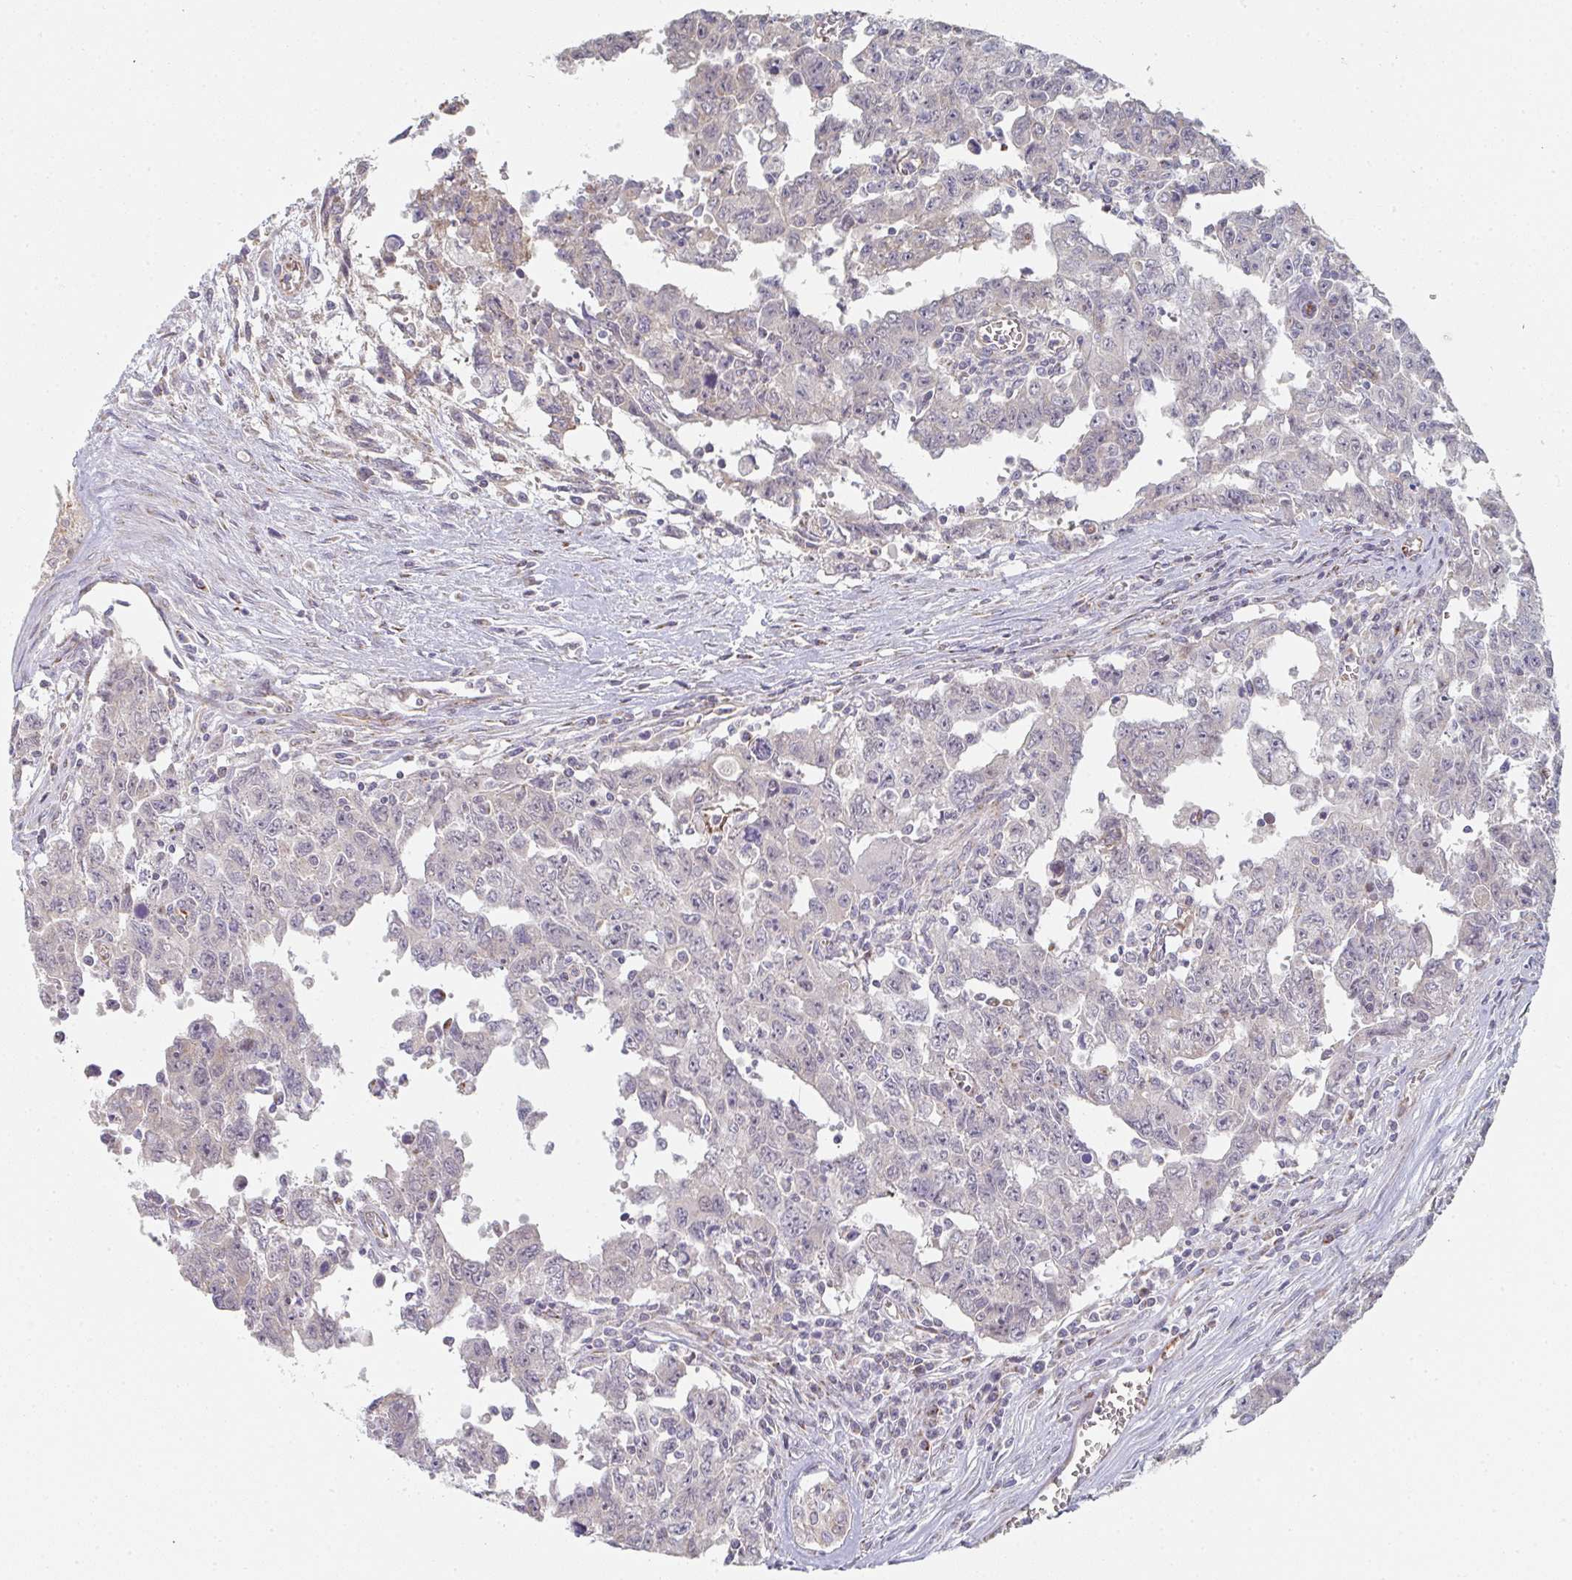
{"staining": {"intensity": "negative", "quantity": "none", "location": "none"}, "tissue": "testis cancer", "cell_type": "Tumor cells", "image_type": "cancer", "snomed": [{"axis": "morphology", "description": "Carcinoma, Embryonal, NOS"}, {"axis": "topography", "description": "Testis"}], "caption": "There is no significant expression in tumor cells of testis cancer (embryonal carcinoma).", "gene": "ZNF526", "patient": {"sex": "male", "age": 24}}